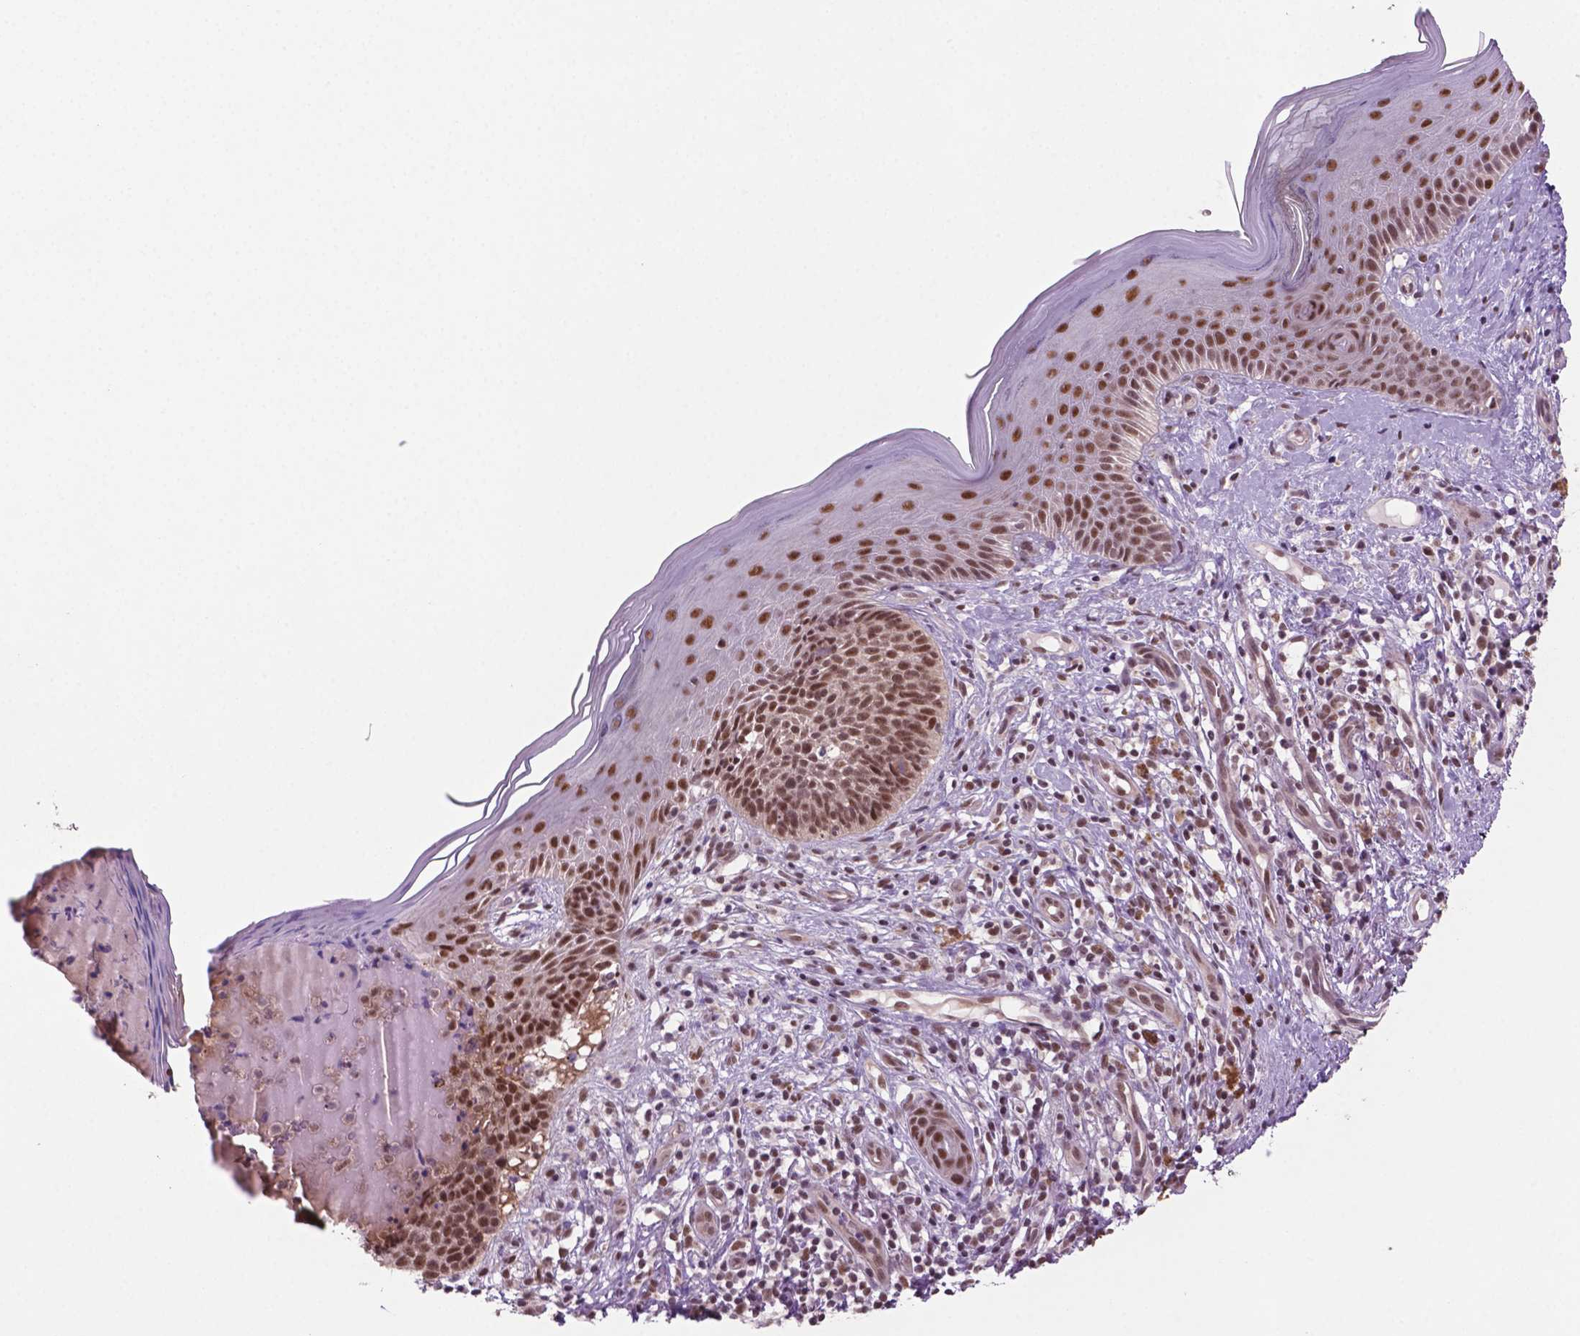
{"staining": {"intensity": "moderate", "quantity": ">75%", "location": "nuclear"}, "tissue": "skin cancer", "cell_type": "Tumor cells", "image_type": "cancer", "snomed": [{"axis": "morphology", "description": "Basal cell carcinoma"}, {"axis": "topography", "description": "Skin"}], "caption": "Immunohistochemical staining of basal cell carcinoma (skin) demonstrates medium levels of moderate nuclear expression in about >75% of tumor cells.", "gene": "PHAX", "patient": {"sex": "male", "age": 79}}